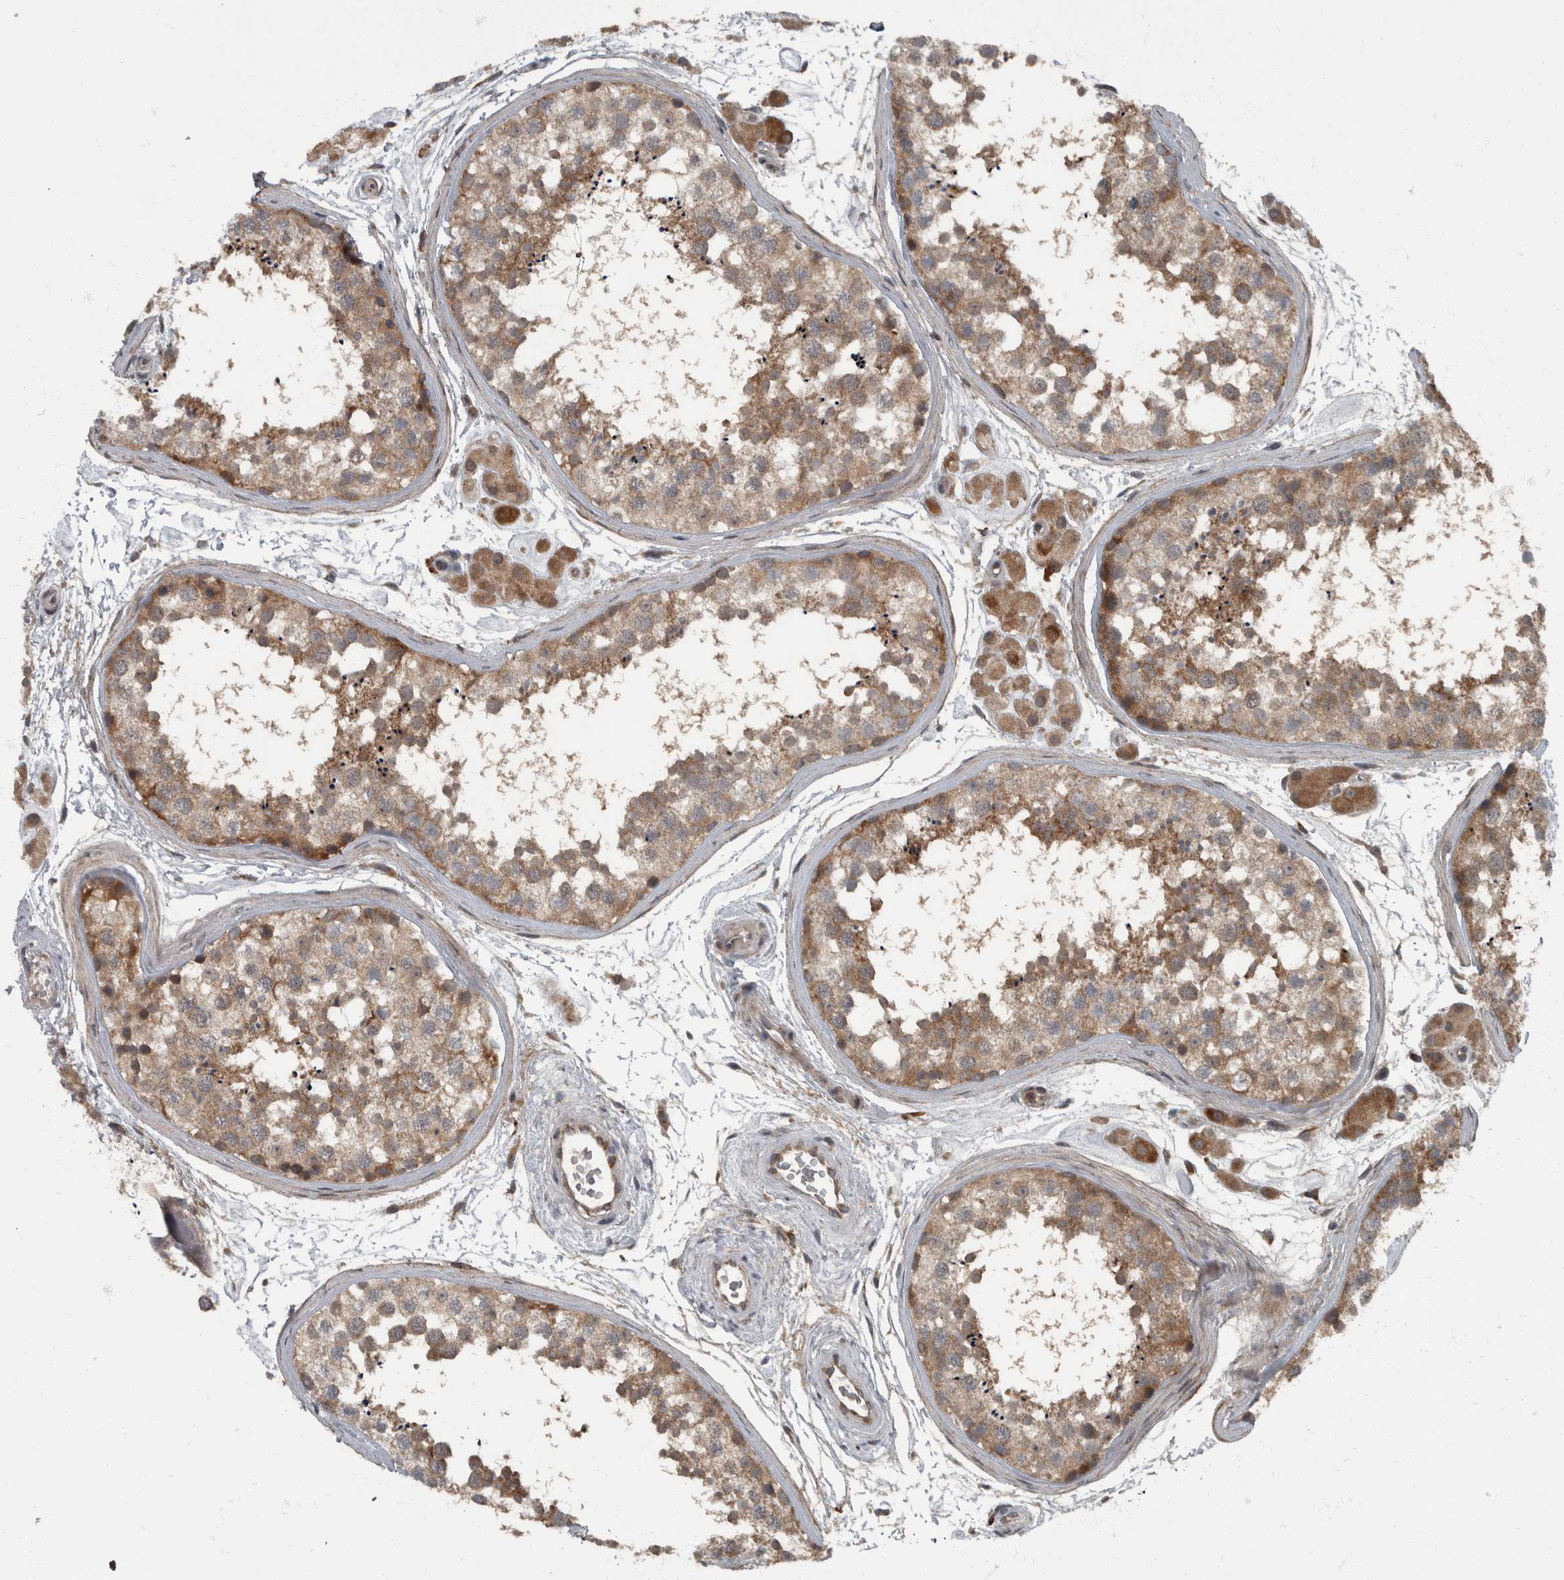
{"staining": {"intensity": "moderate", "quantity": ">75%", "location": "cytoplasmic/membranous"}, "tissue": "testis", "cell_type": "Cells in seminiferous ducts", "image_type": "normal", "snomed": [{"axis": "morphology", "description": "Normal tissue, NOS"}, {"axis": "topography", "description": "Testis"}], "caption": "This is a histology image of immunohistochemistry staining of normal testis, which shows moderate staining in the cytoplasmic/membranous of cells in seminiferous ducts.", "gene": "RABGGTB", "patient": {"sex": "male", "age": 56}}